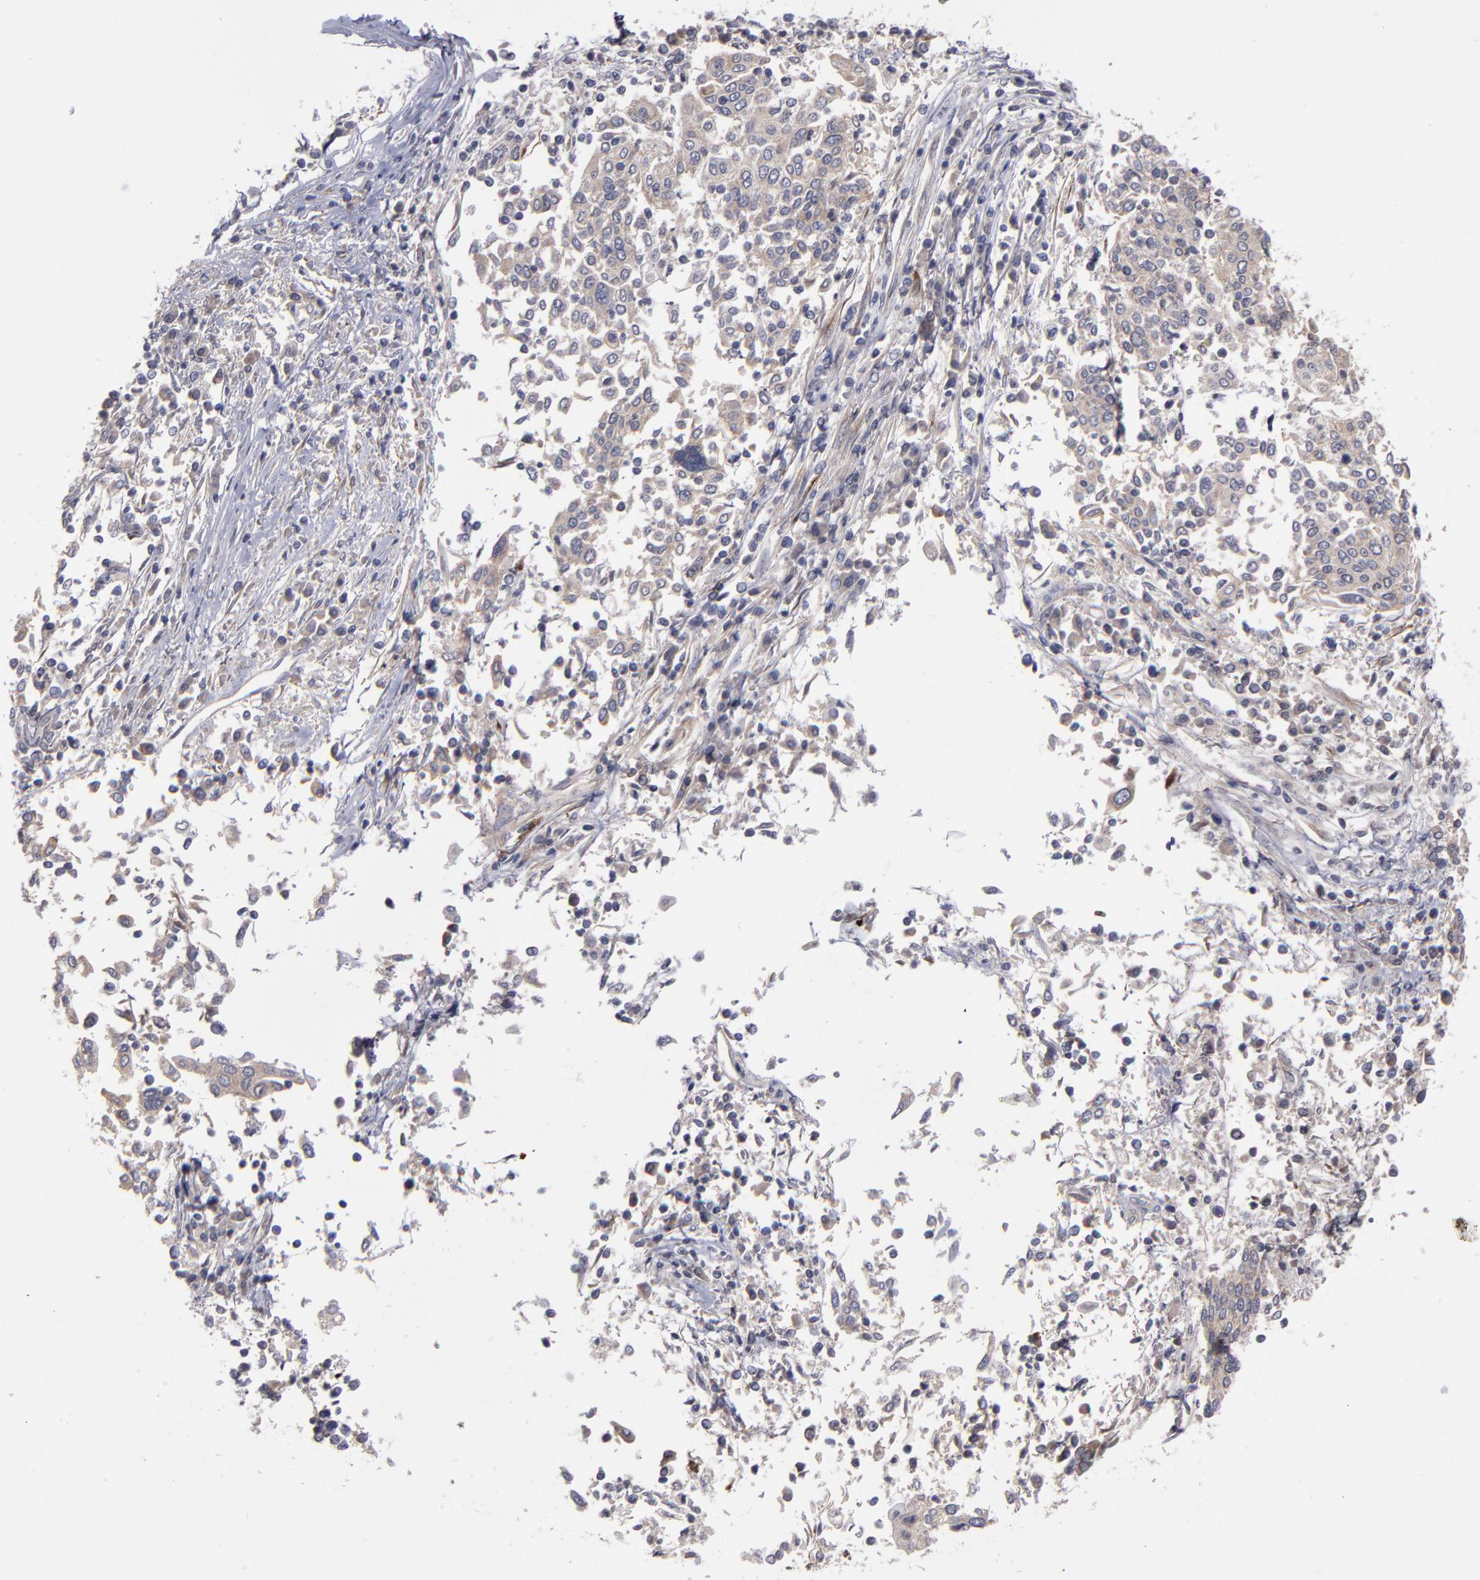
{"staining": {"intensity": "weak", "quantity": "25%-75%", "location": "cytoplasmic/membranous"}, "tissue": "cervical cancer", "cell_type": "Tumor cells", "image_type": "cancer", "snomed": [{"axis": "morphology", "description": "Squamous cell carcinoma, NOS"}, {"axis": "topography", "description": "Cervix"}], "caption": "Protein staining of squamous cell carcinoma (cervical) tissue reveals weak cytoplasmic/membranous staining in about 25%-75% of tumor cells.", "gene": "MMP11", "patient": {"sex": "female", "age": 40}}